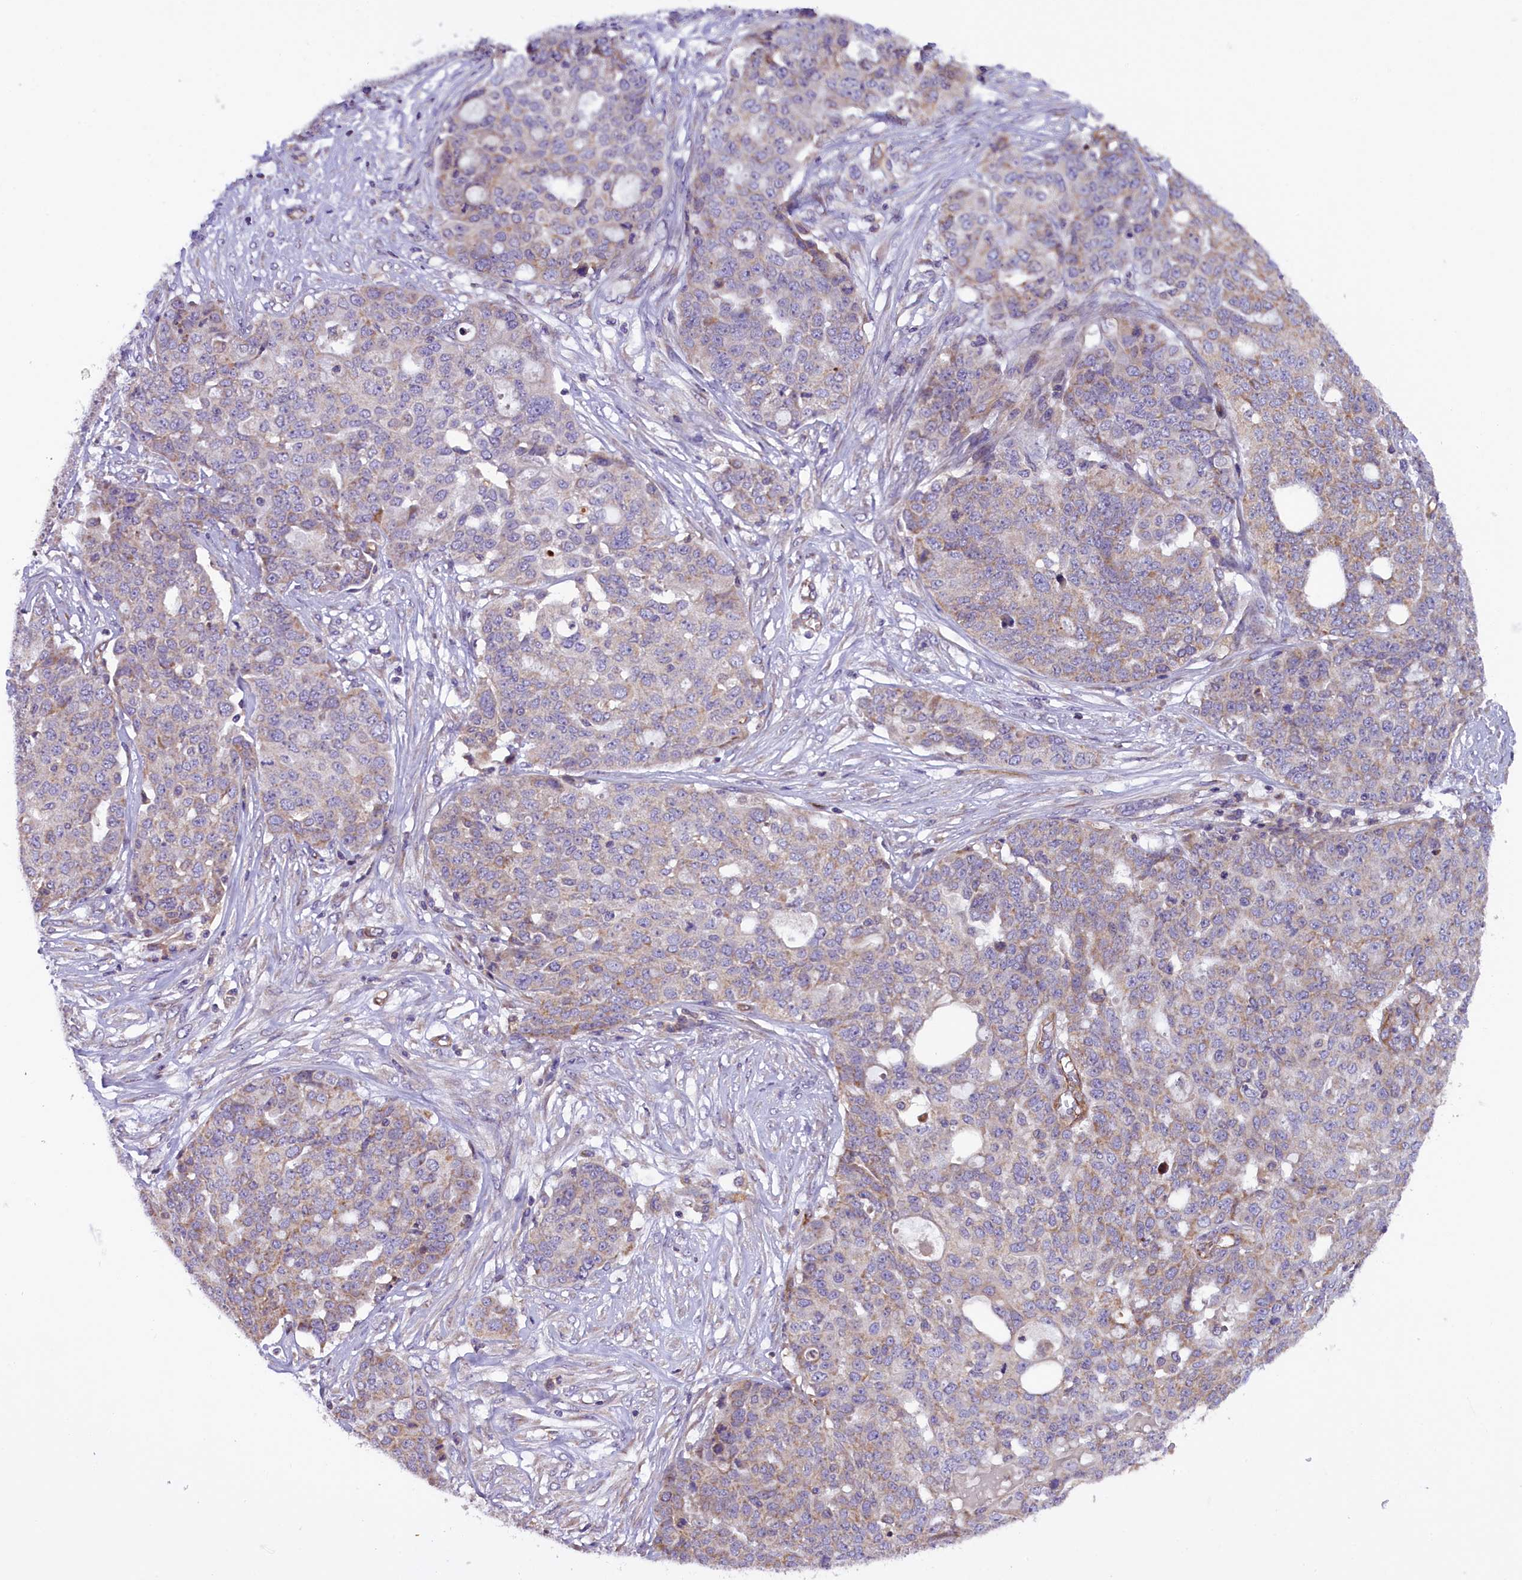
{"staining": {"intensity": "weak", "quantity": "<25%", "location": "cytoplasmic/membranous"}, "tissue": "ovarian cancer", "cell_type": "Tumor cells", "image_type": "cancer", "snomed": [{"axis": "morphology", "description": "Cystadenocarcinoma, serous, NOS"}, {"axis": "topography", "description": "Soft tissue"}, {"axis": "topography", "description": "Ovary"}], "caption": "Image shows no significant protein positivity in tumor cells of serous cystadenocarcinoma (ovarian).", "gene": "DNAJB9", "patient": {"sex": "female", "age": 57}}